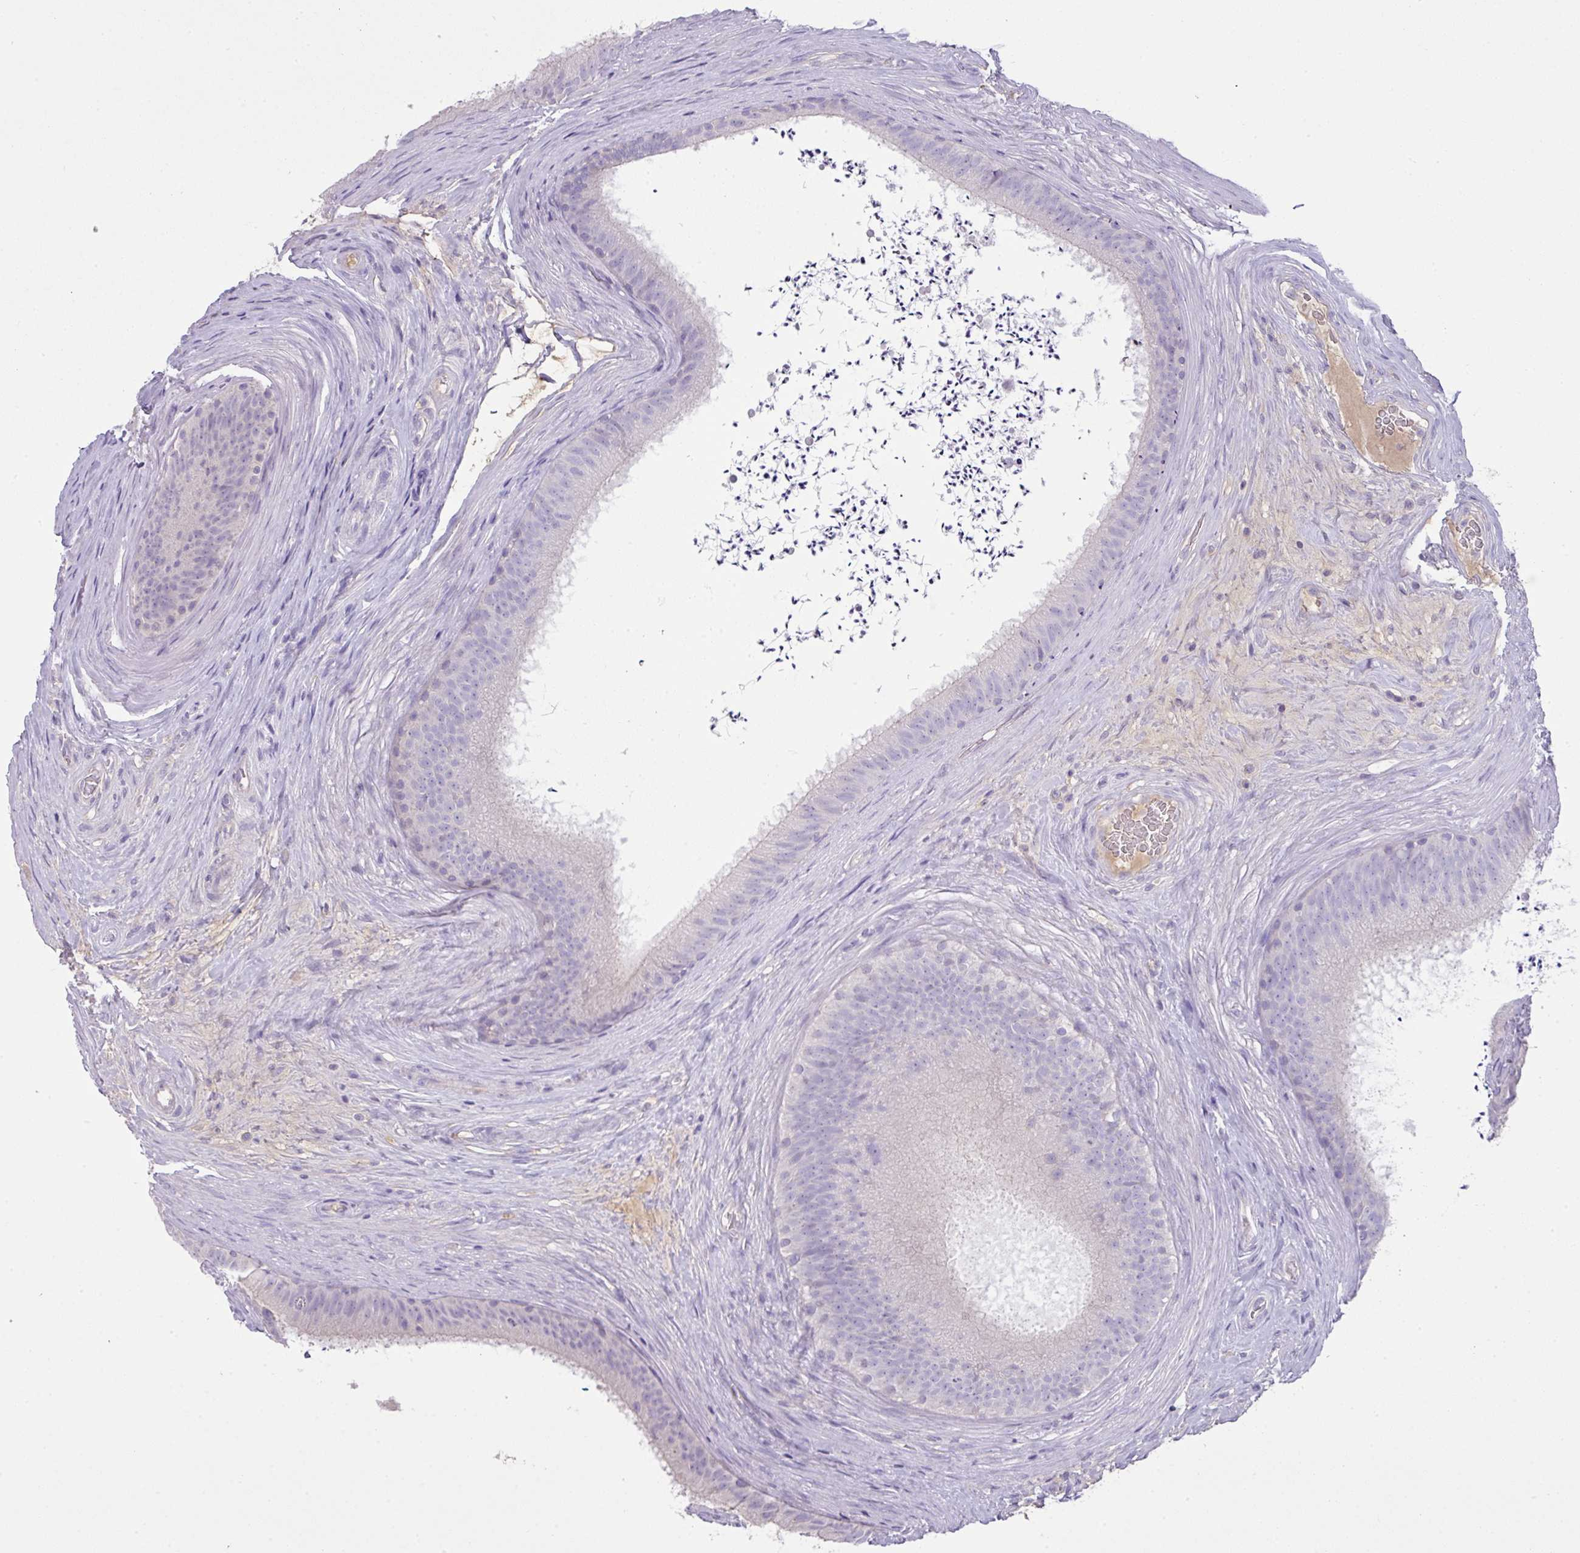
{"staining": {"intensity": "negative", "quantity": "none", "location": "none"}, "tissue": "epididymis", "cell_type": "Glandular cells", "image_type": "normal", "snomed": [{"axis": "morphology", "description": "Normal tissue, NOS"}, {"axis": "topography", "description": "Testis"}, {"axis": "topography", "description": "Epididymis"}], "caption": "A high-resolution histopathology image shows immunohistochemistry staining of unremarkable epididymis, which exhibits no significant expression in glandular cells. (DAB immunohistochemistry, high magnification).", "gene": "OR6C6", "patient": {"sex": "male", "age": 41}}